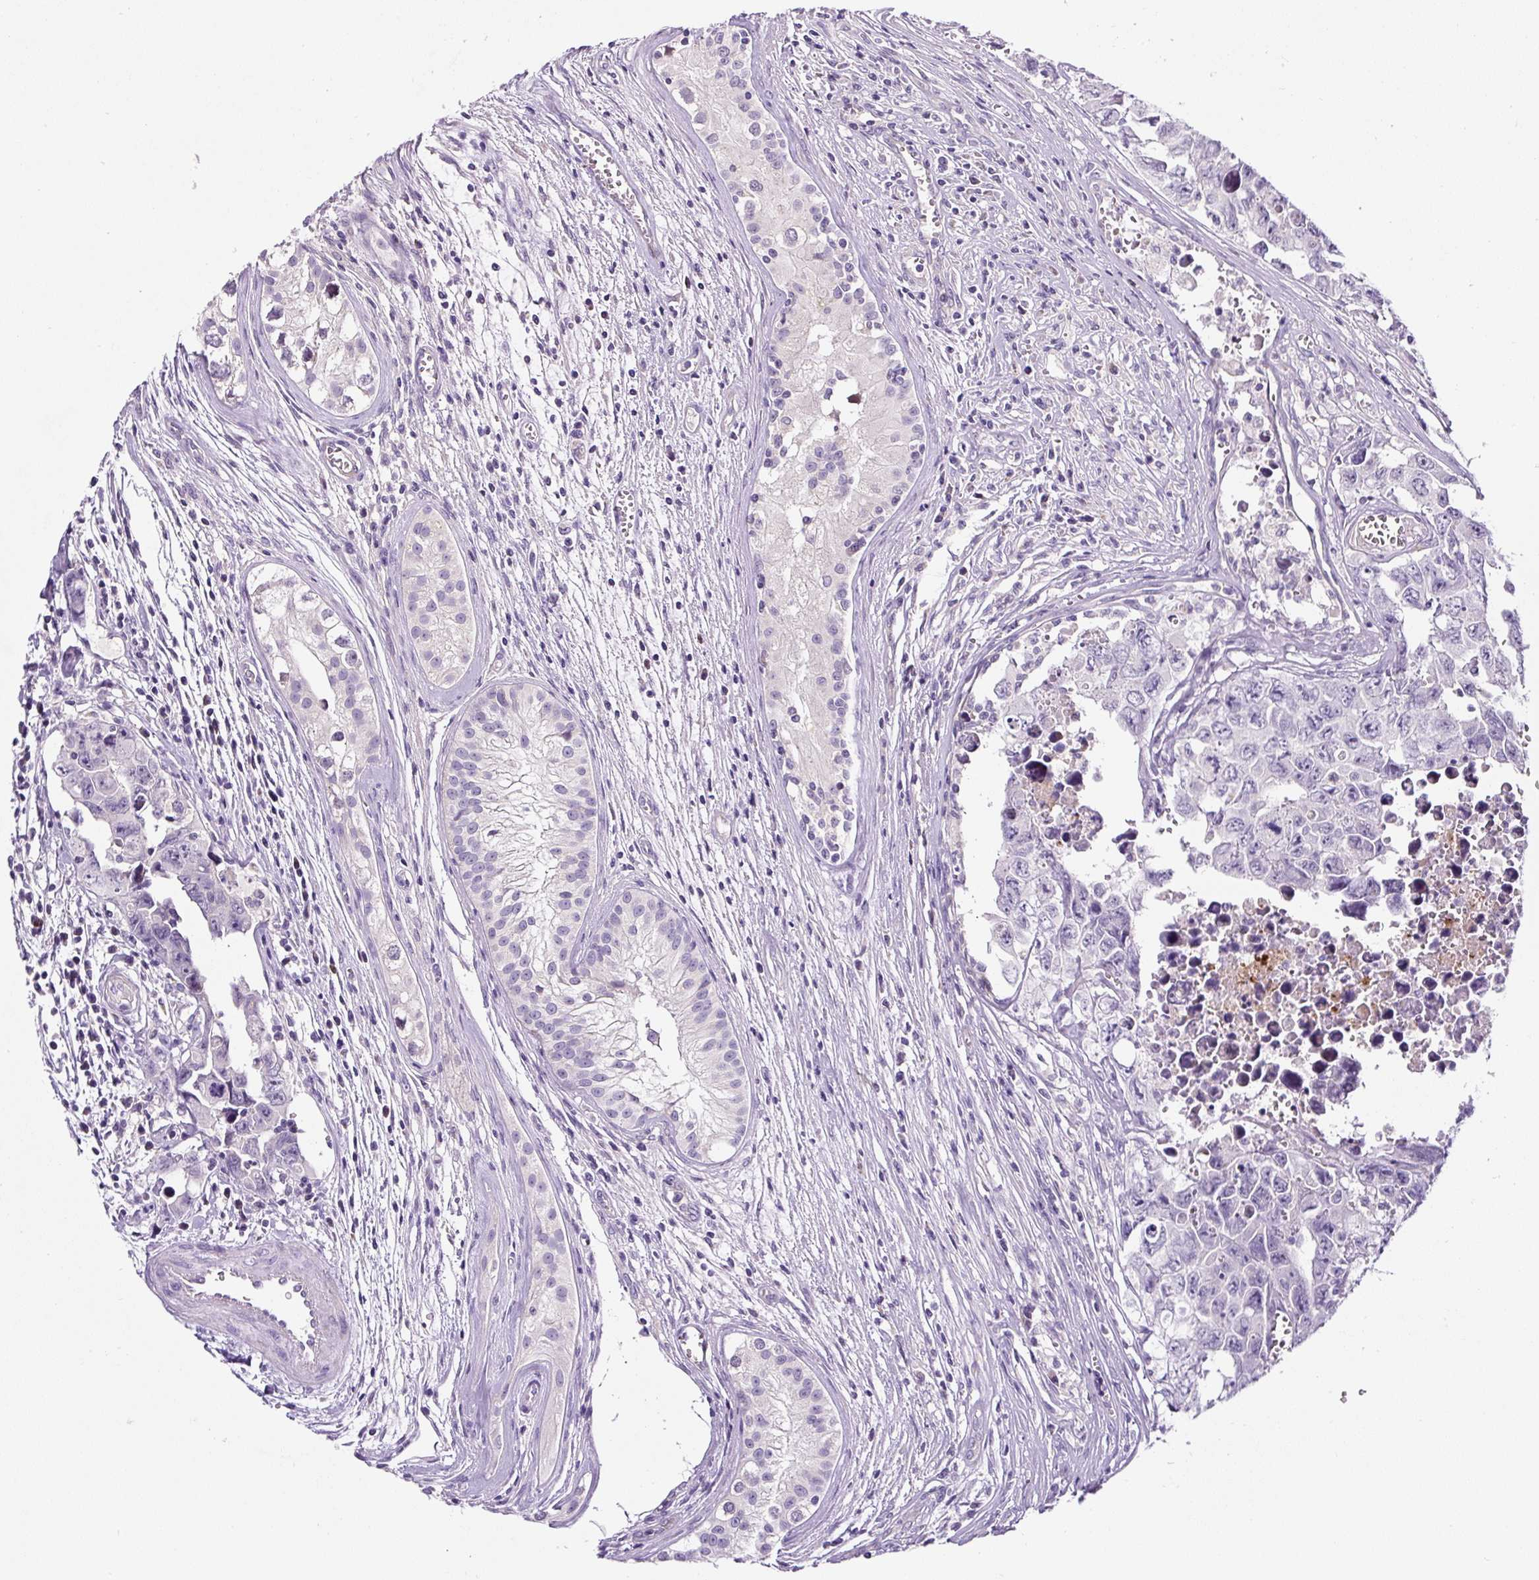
{"staining": {"intensity": "negative", "quantity": "none", "location": "none"}, "tissue": "testis cancer", "cell_type": "Tumor cells", "image_type": "cancer", "snomed": [{"axis": "morphology", "description": "Carcinoma, Embryonal, NOS"}, {"axis": "topography", "description": "Testis"}], "caption": "Tumor cells are negative for protein expression in human testis cancer.", "gene": "HPS4", "patient": {"sex": "male", "age": 24}}